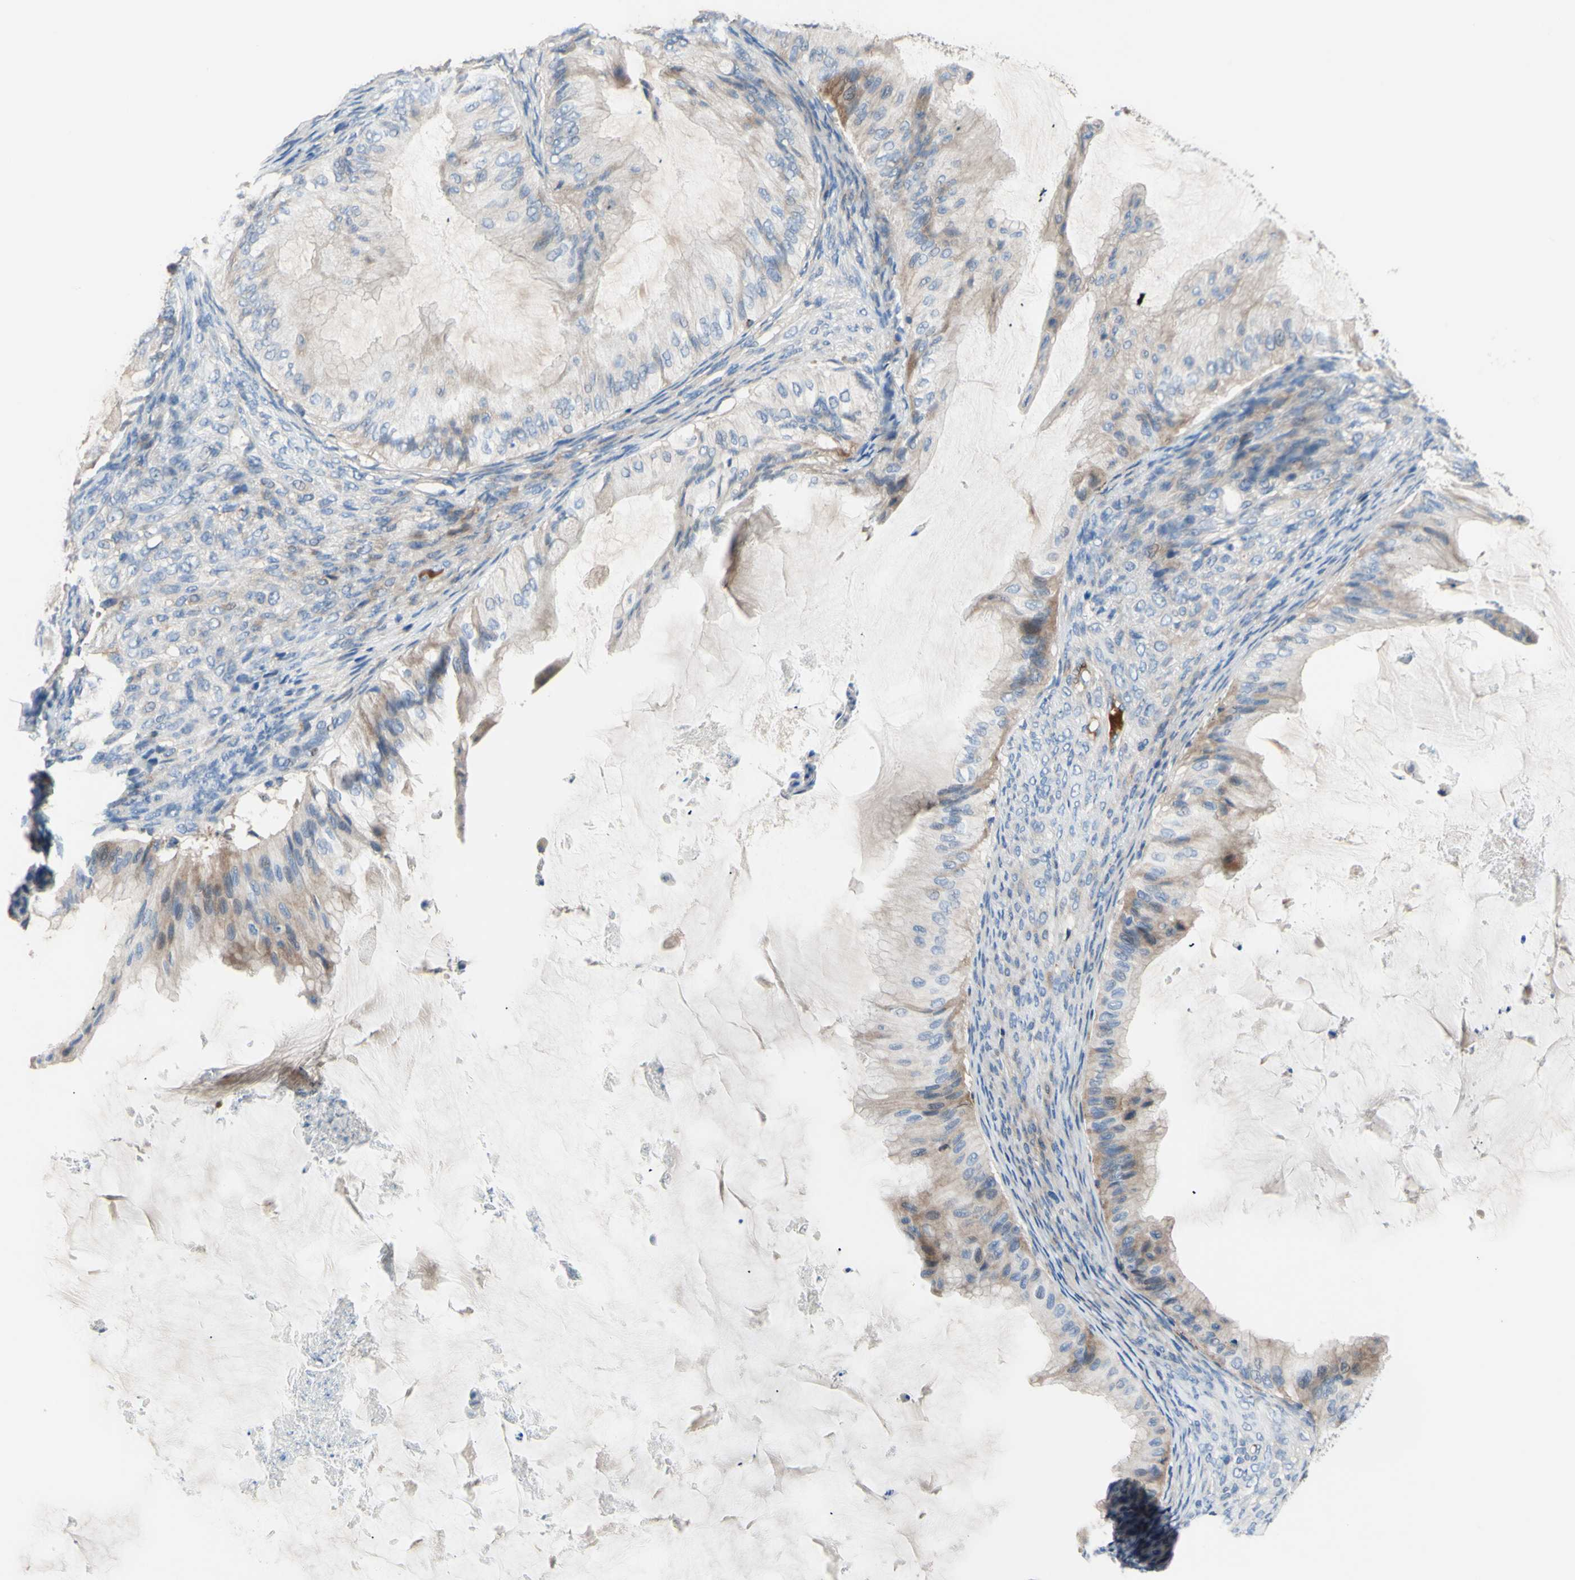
{"staining": {"intensity": "weak", "quantity": ">75%", "location": "cytoplasmic/membranous"}, "tissue": "ovarian cancer", "cell_type": "Tumor cells", "image_type": "cancer", "snomed": [{"axis": "morphology", "description": "Cystadenocarcinoma, mucinous, NOS"}, {"axis": "topography", "description": "Ovary"}], "caption": "Immunohistochemistry (DAB) staining of ovarian mucinous cystadenocarcinoma reveals weak cytoplasmic/membranous protein staining in approximately >75% of tumor cells.", "gene": "CDON", "patient": {"sex": "female", "age": 61}}